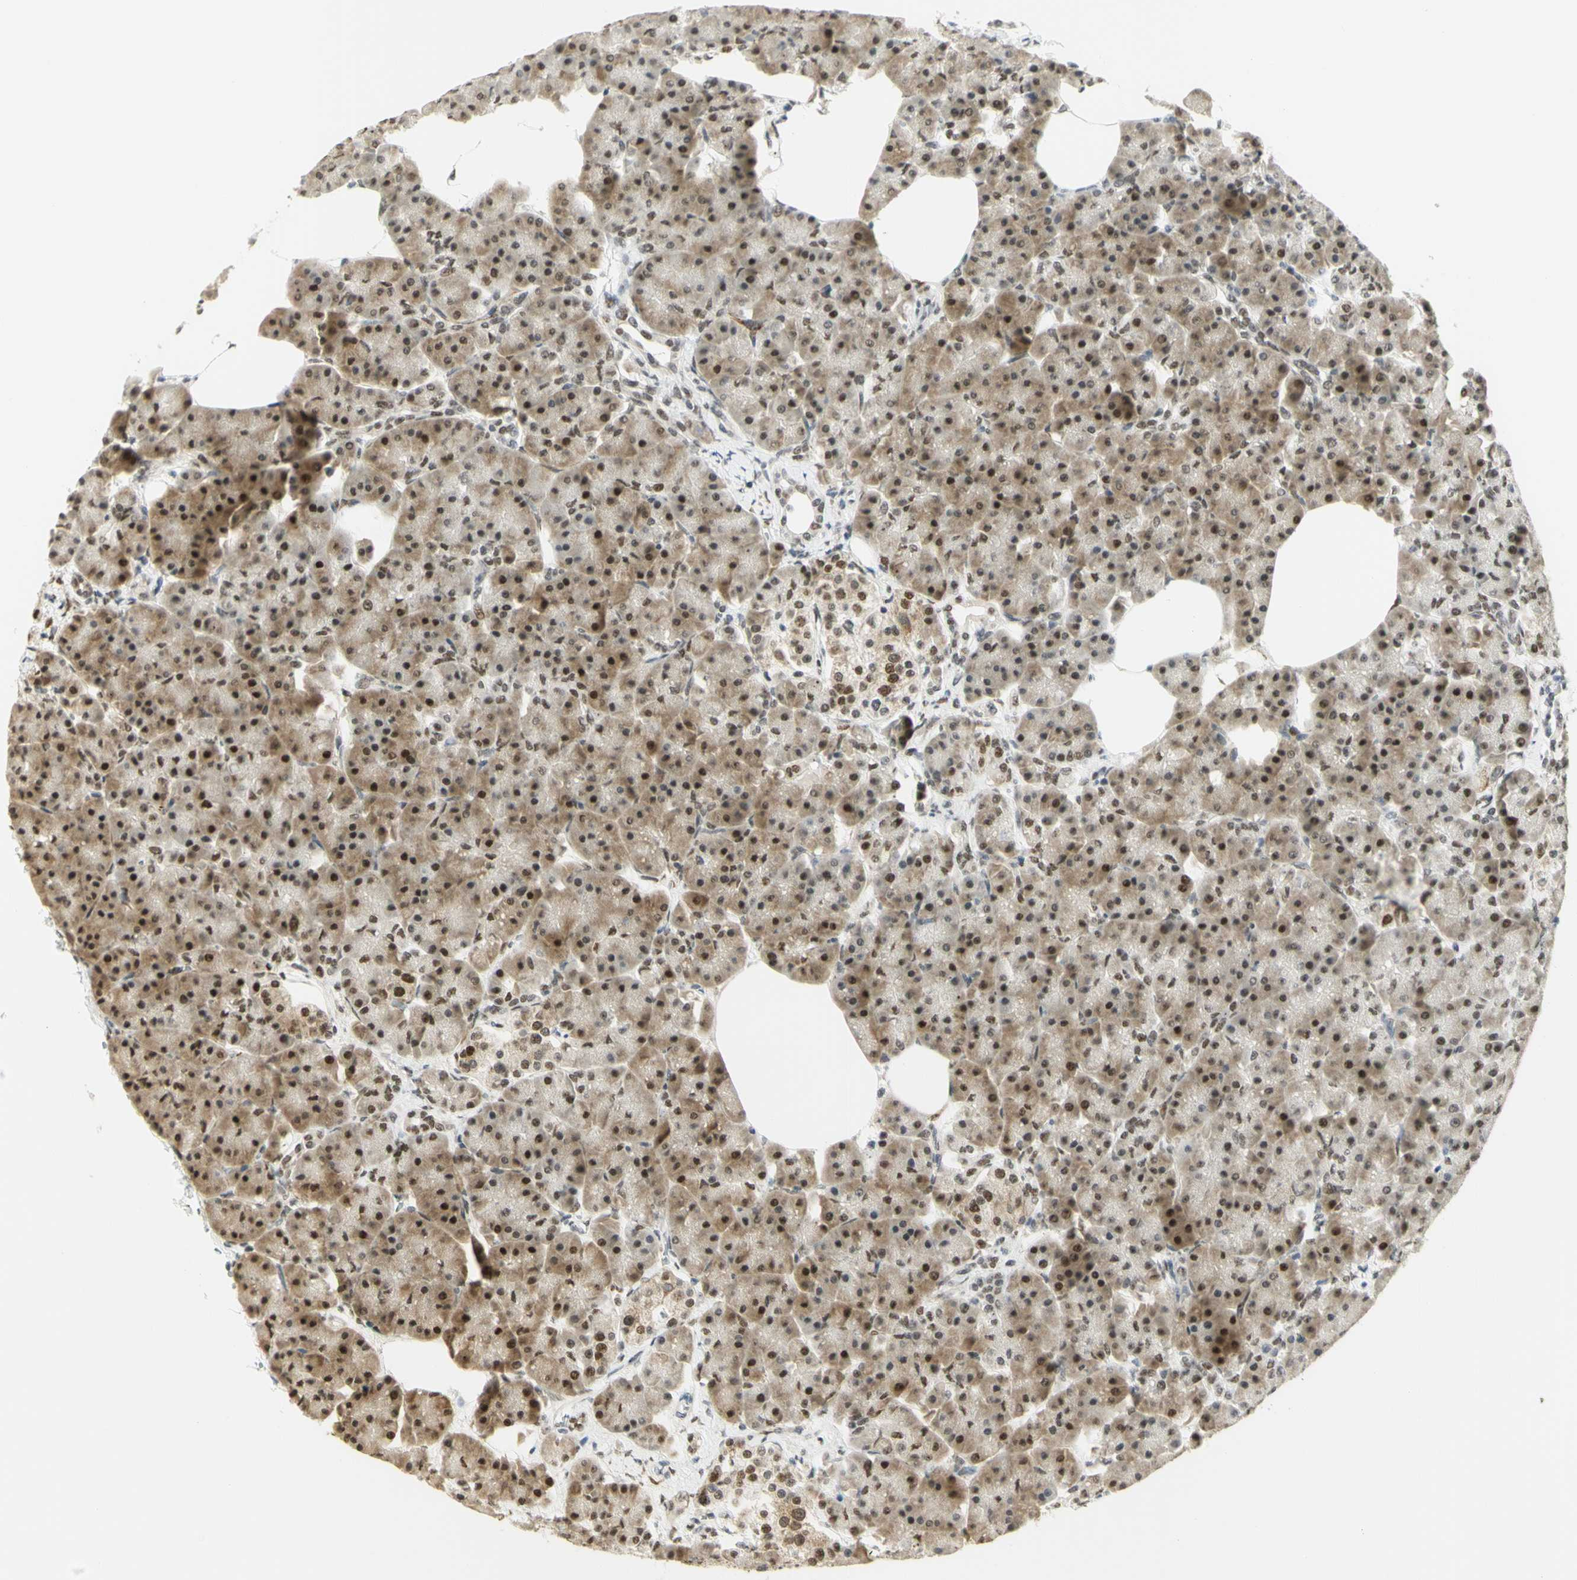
{"staining": {"intensity": "moderate", "quantity": ">75%", "location": "cytoplasmic/membranous,nuclear"}, "tissue": "pancreas", "cell_type": "Exocrine glandular cells", "image_type": "normal", "snomed": [{"axis": "morphology", "description": "Normal tissue, NOS"}, {"axis": "topography", "description": "Pancreas"}], "caption": "The histopathology image exhibits staining of normal pancreas, revealing moderate cytoplasmic/membranous,nuclear protein staining (brown color) within exocrine glandular cells.", "gene": "DDX1", "patient": {"sex": "female", "age": 70}}